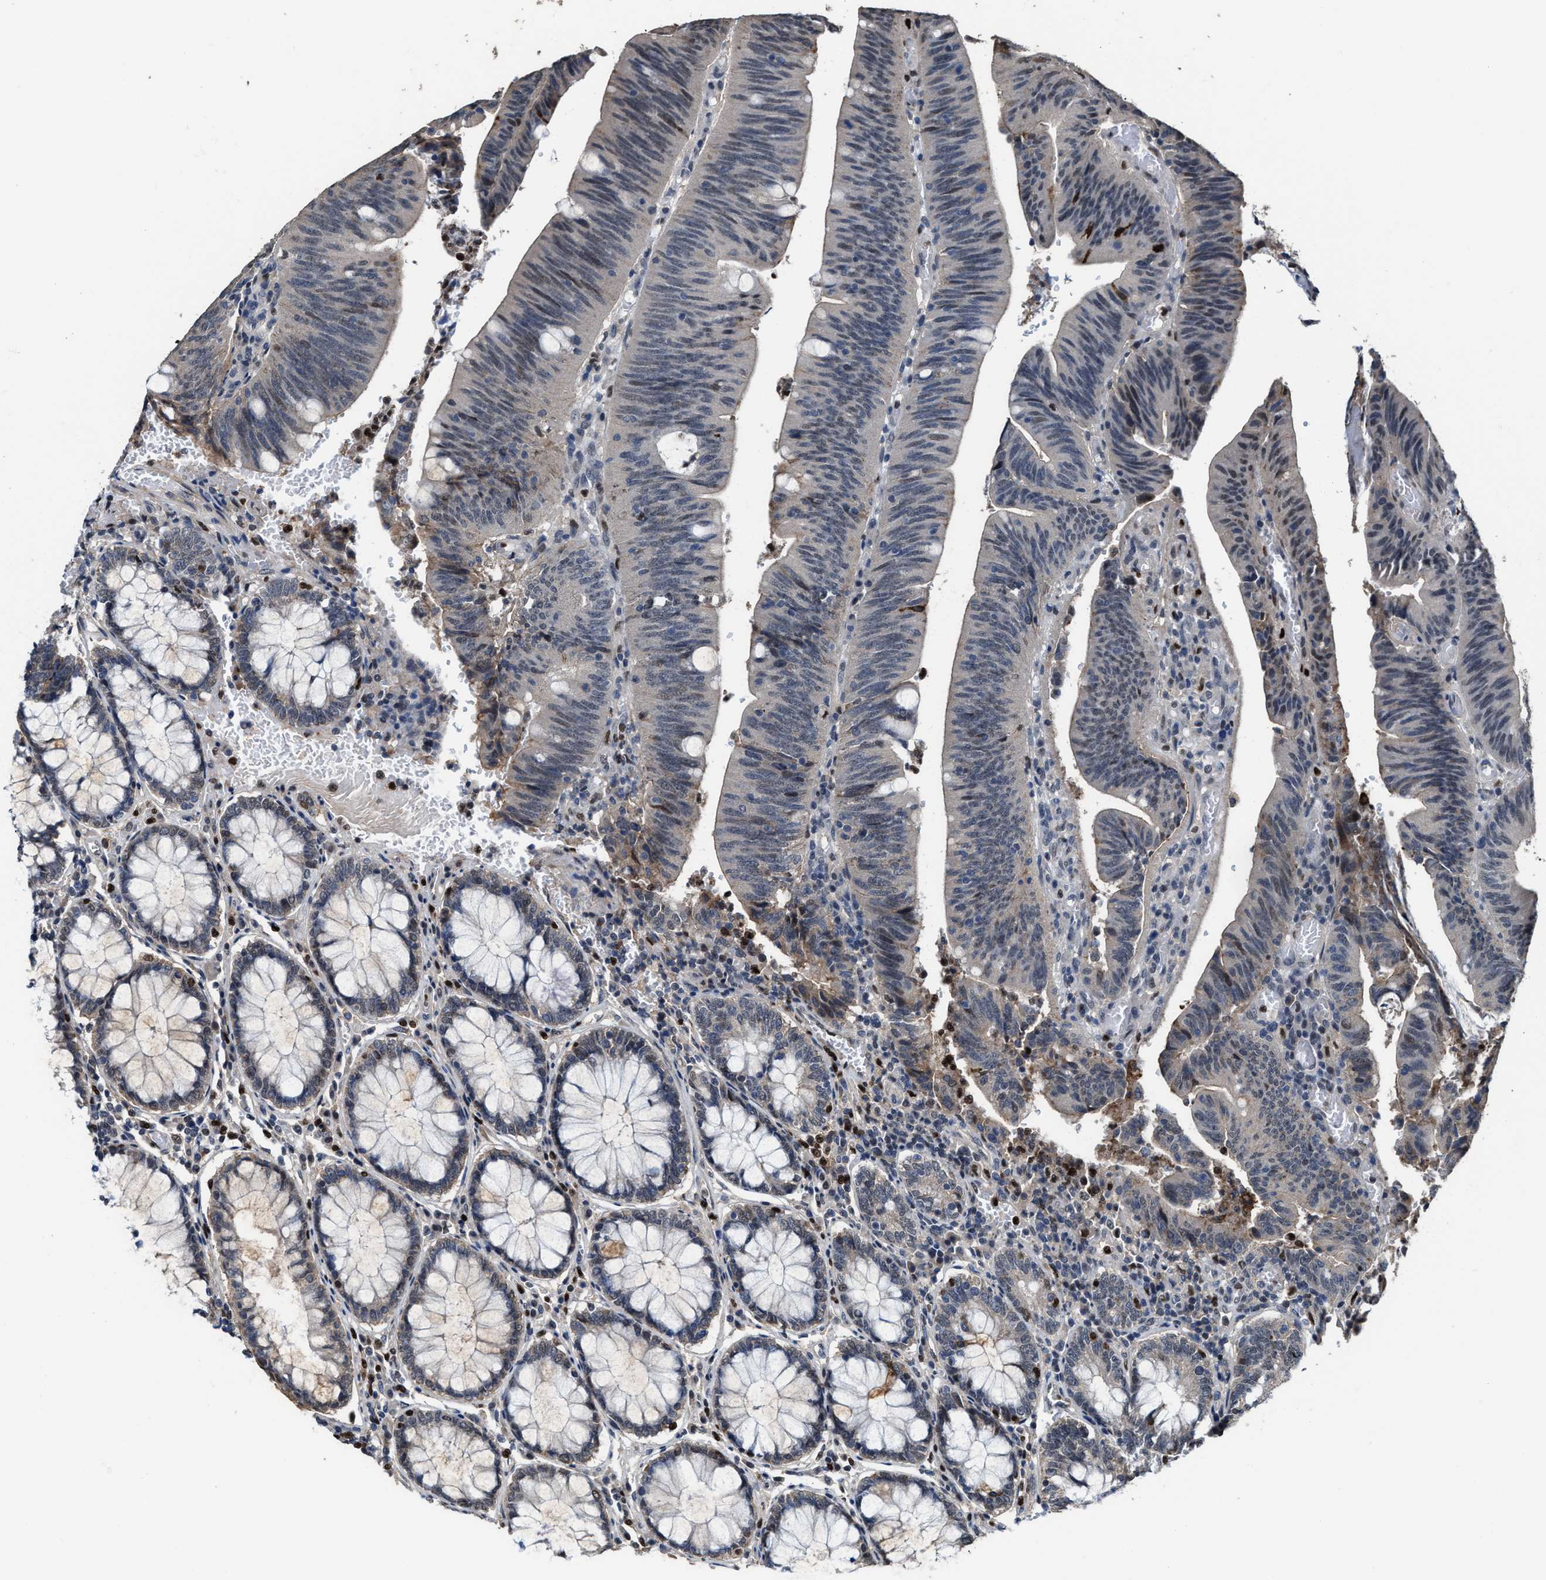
{"staining": {"intensity": "weak", "quantity": "<25%", "location": "nuclear"}, "tissue": "colorectal cancer", "cell_type": "Tumor cells", "image_type": "cancer", "snomed": [{"axis": "morphology", "description": "Normal tissue, NOS"}, {"axis": "morphology", "description": "Adenocarcinoma, NOS"}, {"axis": "topography", "description": "Rectum"}], "caption": "IHC image of neoplastic tissue: colorectal cancer (adenocarcinoma) stained with DAB (3,3'-diaminobenzidine) demonstrates no significant protein expression in tumor cells. (DAB (3,3'-diaminobenzidine) IHC visualized using brightfield microscopy, high magnification).", "gene": "ZNF20", "patient": {"sex": "female", "age": 66}}